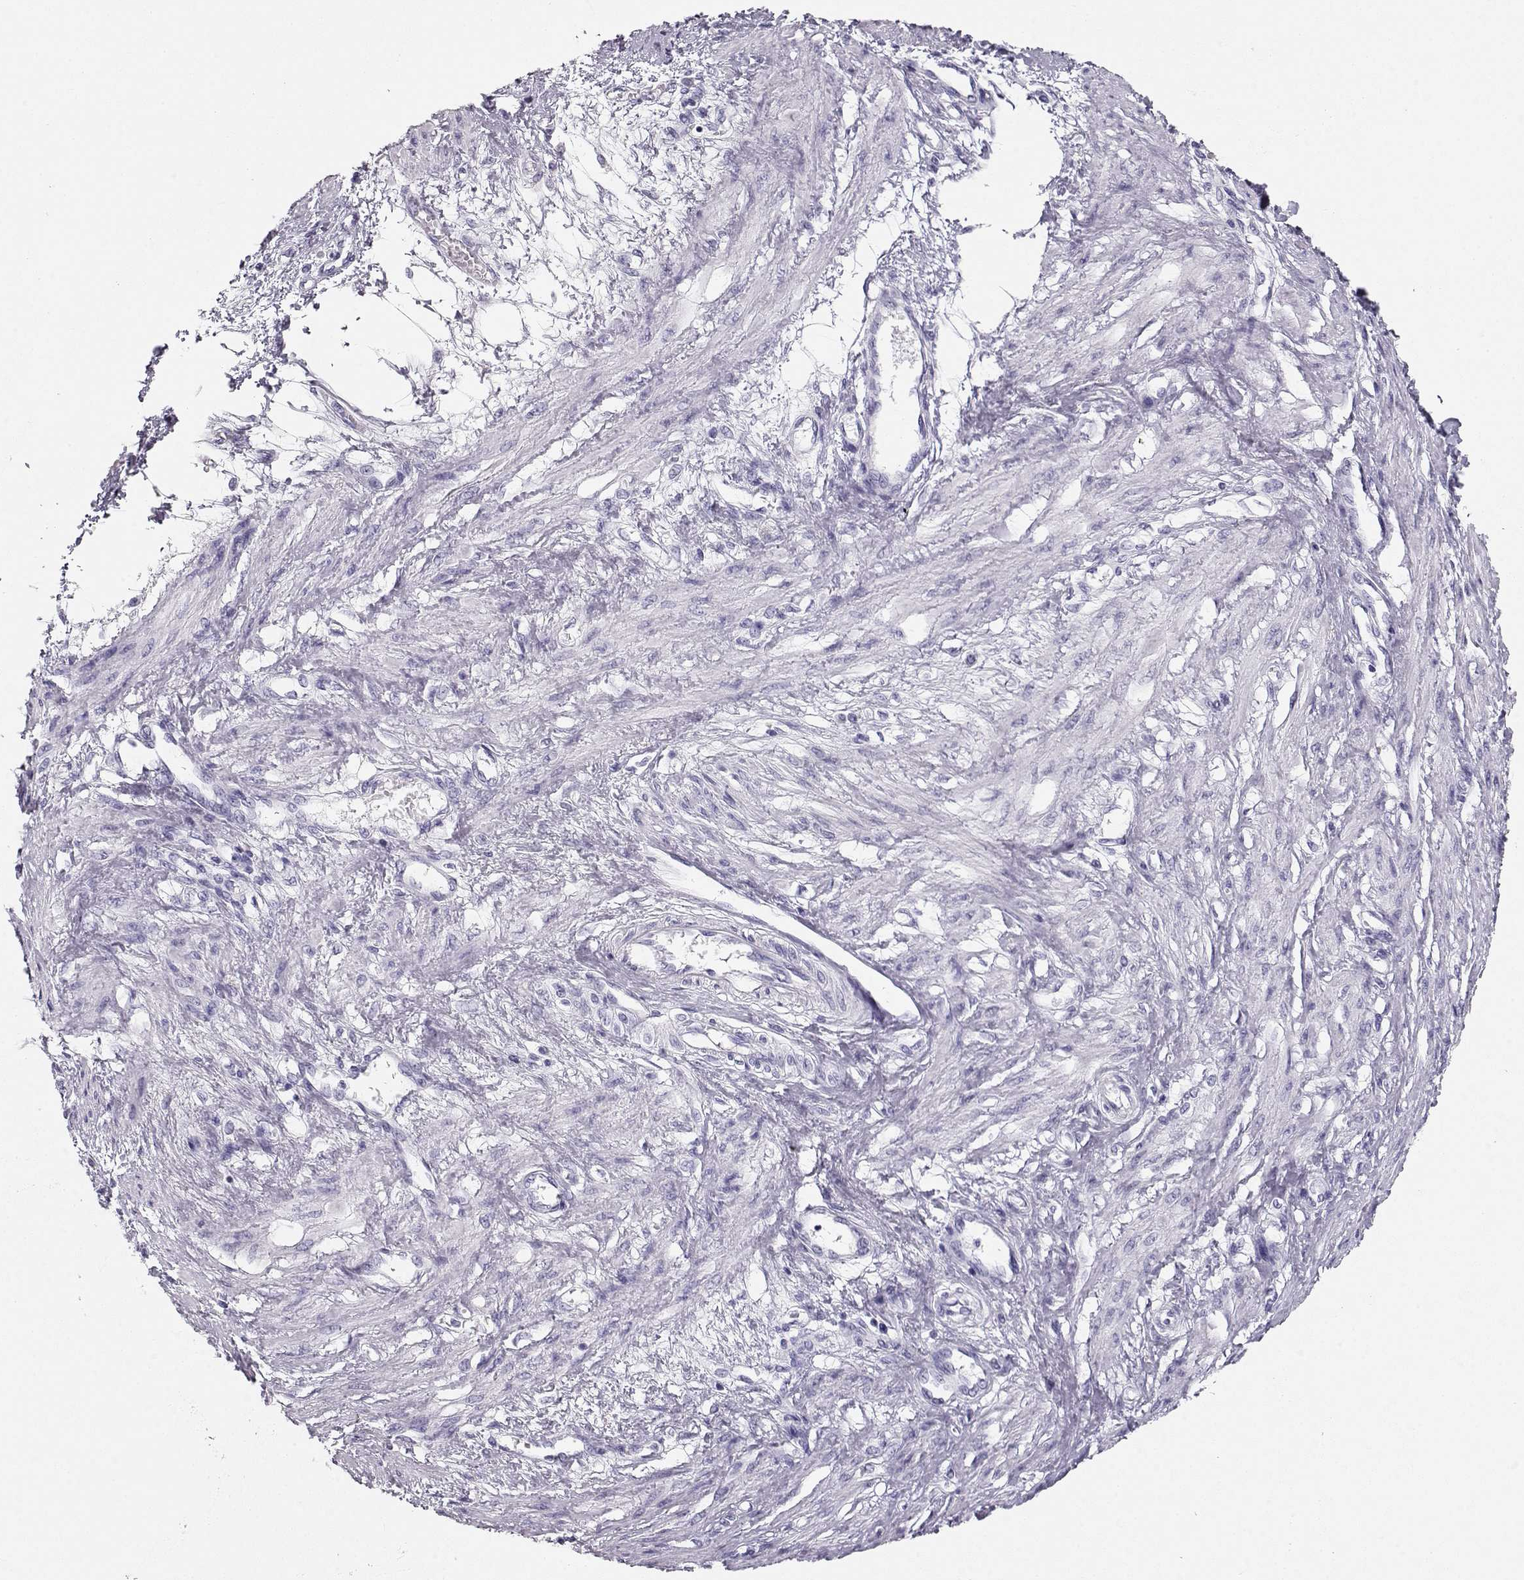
{"staining": {"intensity": "negative", "quantity": "none", "location": "none"}, "tissue": "smooth muscle", "cell_type": "Smooth muscle cells", "image_type": "normal", "snomed": [{"axis": "morphology", "description": "Normal tissue, NOS"}, {"axis": "topography", "description": "Smooth muscle"}, {"axis": "topography", "description": "Uterus"}], "caption": "Immunohistochemical staining of unremarkable human smooth muscle reveals no significant positivity in smooth muscle cells.", "gene": "MAGEC1", "patient": {"sex": "female", "age": 39}}